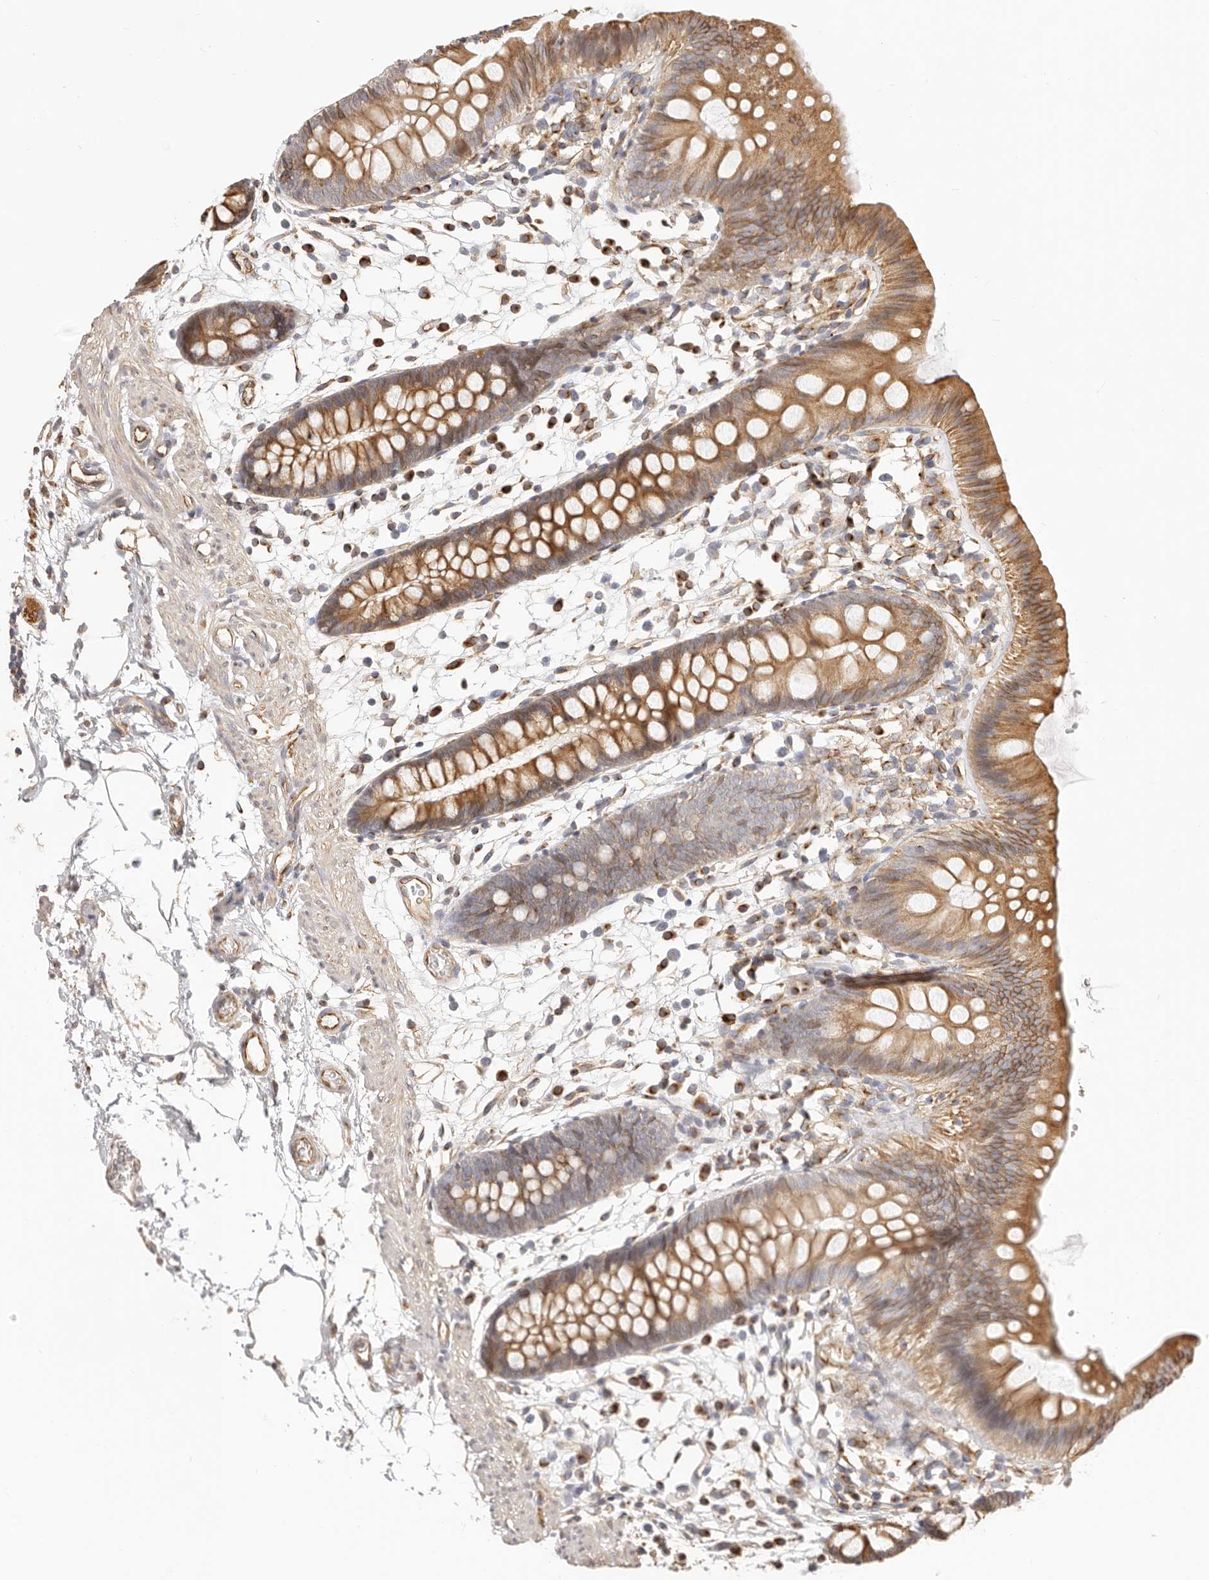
{"staining": {"intensity": "moderate", "quantity": ">75%", "location": "cytoplasmic/membranous"}, "tissue": "colon", "cell_type": "Endothelial cells", "image_type": "normal", "snomed": [{"axis": "morphology", "description": "Normal tissue, NOS"}, {"axis": "topography", "description": "Colon"}], "caption": "Moderate cytoplasmic/membranous positivity for a protein is appreciated in about >75% of endothelial cells of unremarkable colon using immunohistochemistry.", "gene": "DTNBP1", "patient": {"sex": "male", "age": 56}}